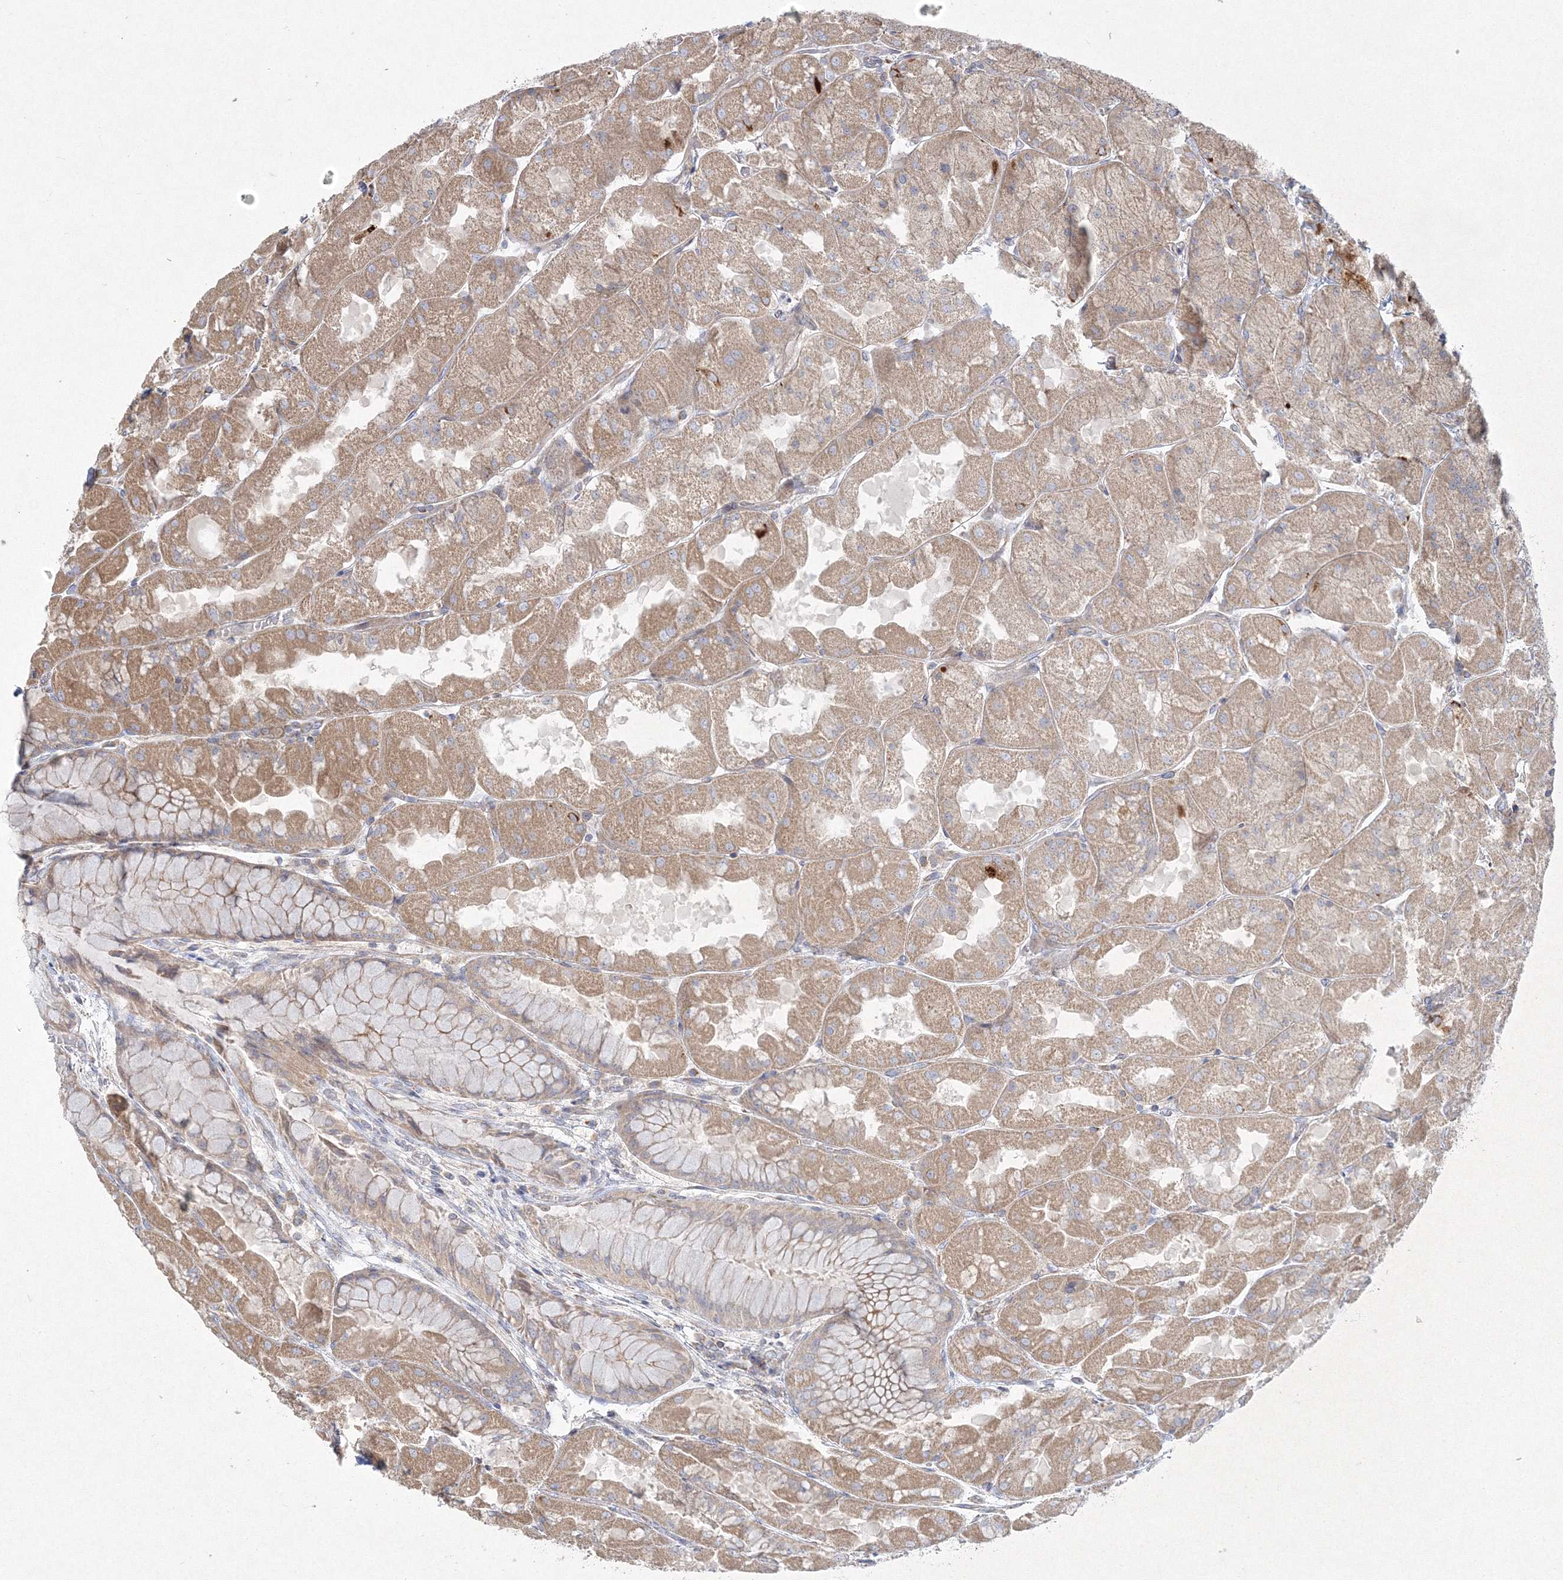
{"staining": {"intensity": "moderate", "quantity": "25%-75%", "location": "cytoplasmic/membranous"}, "tissue": "stomach", "cell_type": "Glandular cells", "image_type": "normal", "snomed": [{"axis": "morphology", "description": "Normal tissue, NOS"}, {"axis": "topography", "description": "Stomach"}], "caption": "Stomach was stained to show a protein in brown. There is medium levels of moderate cytoplasmic/membranous staining in about 25%-75% of glandular cells.", "gene": "WDR49", "patient": {"sex": "female", "age": 61}}